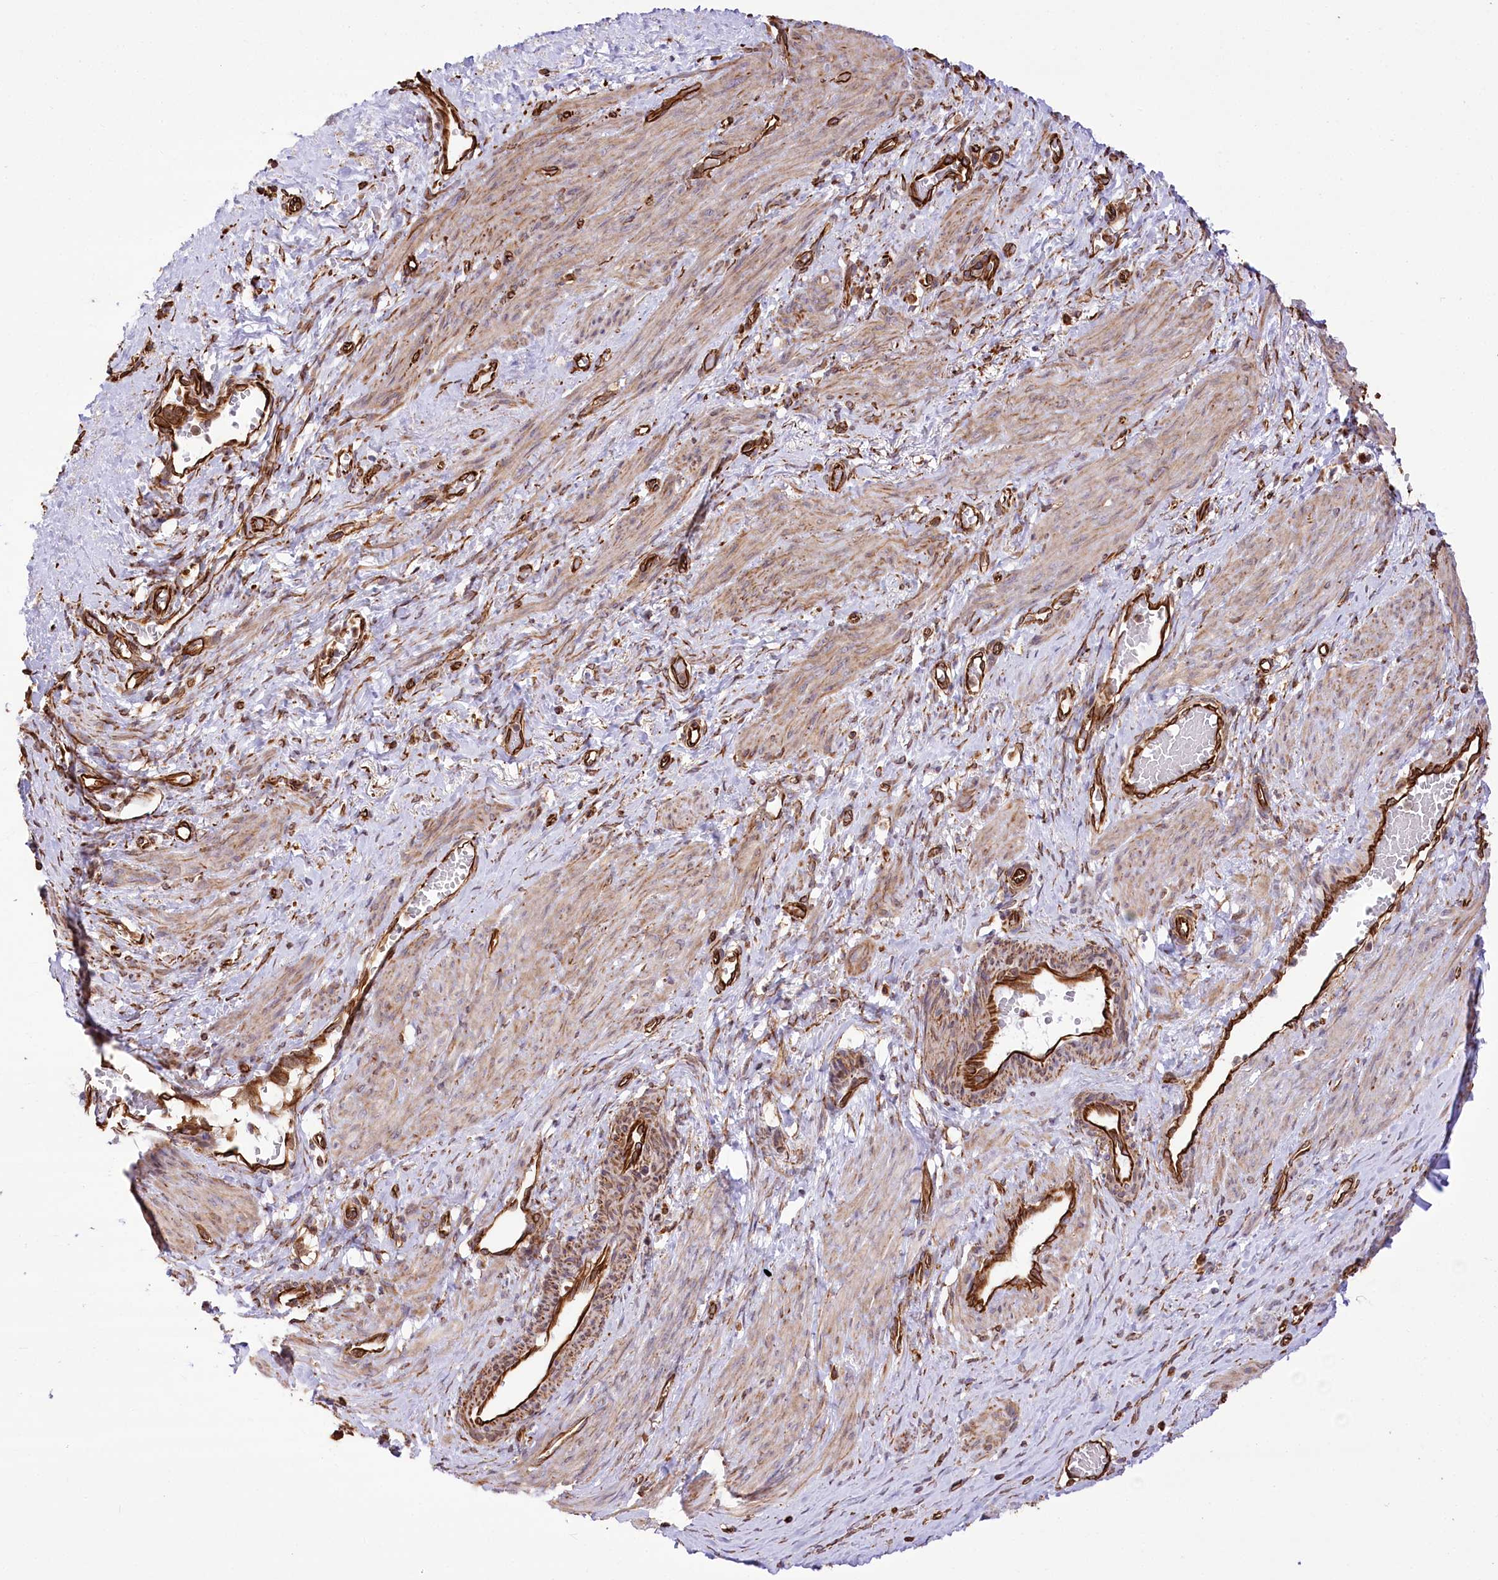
{"staining": {"intensity": "weak", "quantity": ">75%", "location": "cytoplasmic/membranous"}, "tissue": "smooth muscle", "cell_type": "Smooth muscle cells", "image_type": "normal", "snomed": [{"axis": "morphology", "description": "Normal tissue, NOS"}, {"axis": "topography", "description": "Endometrium"}], "caption": "DAB (3,3'-diaminobenzidine) immunohistochemical staining of unremarkable smooth muscle exhibits weak cytoplasmic/membranous protein staining in approximately >75% of smooth muscle cells.", "gene": "TTC1", "patient": {"sex": "female", "age": 33}}